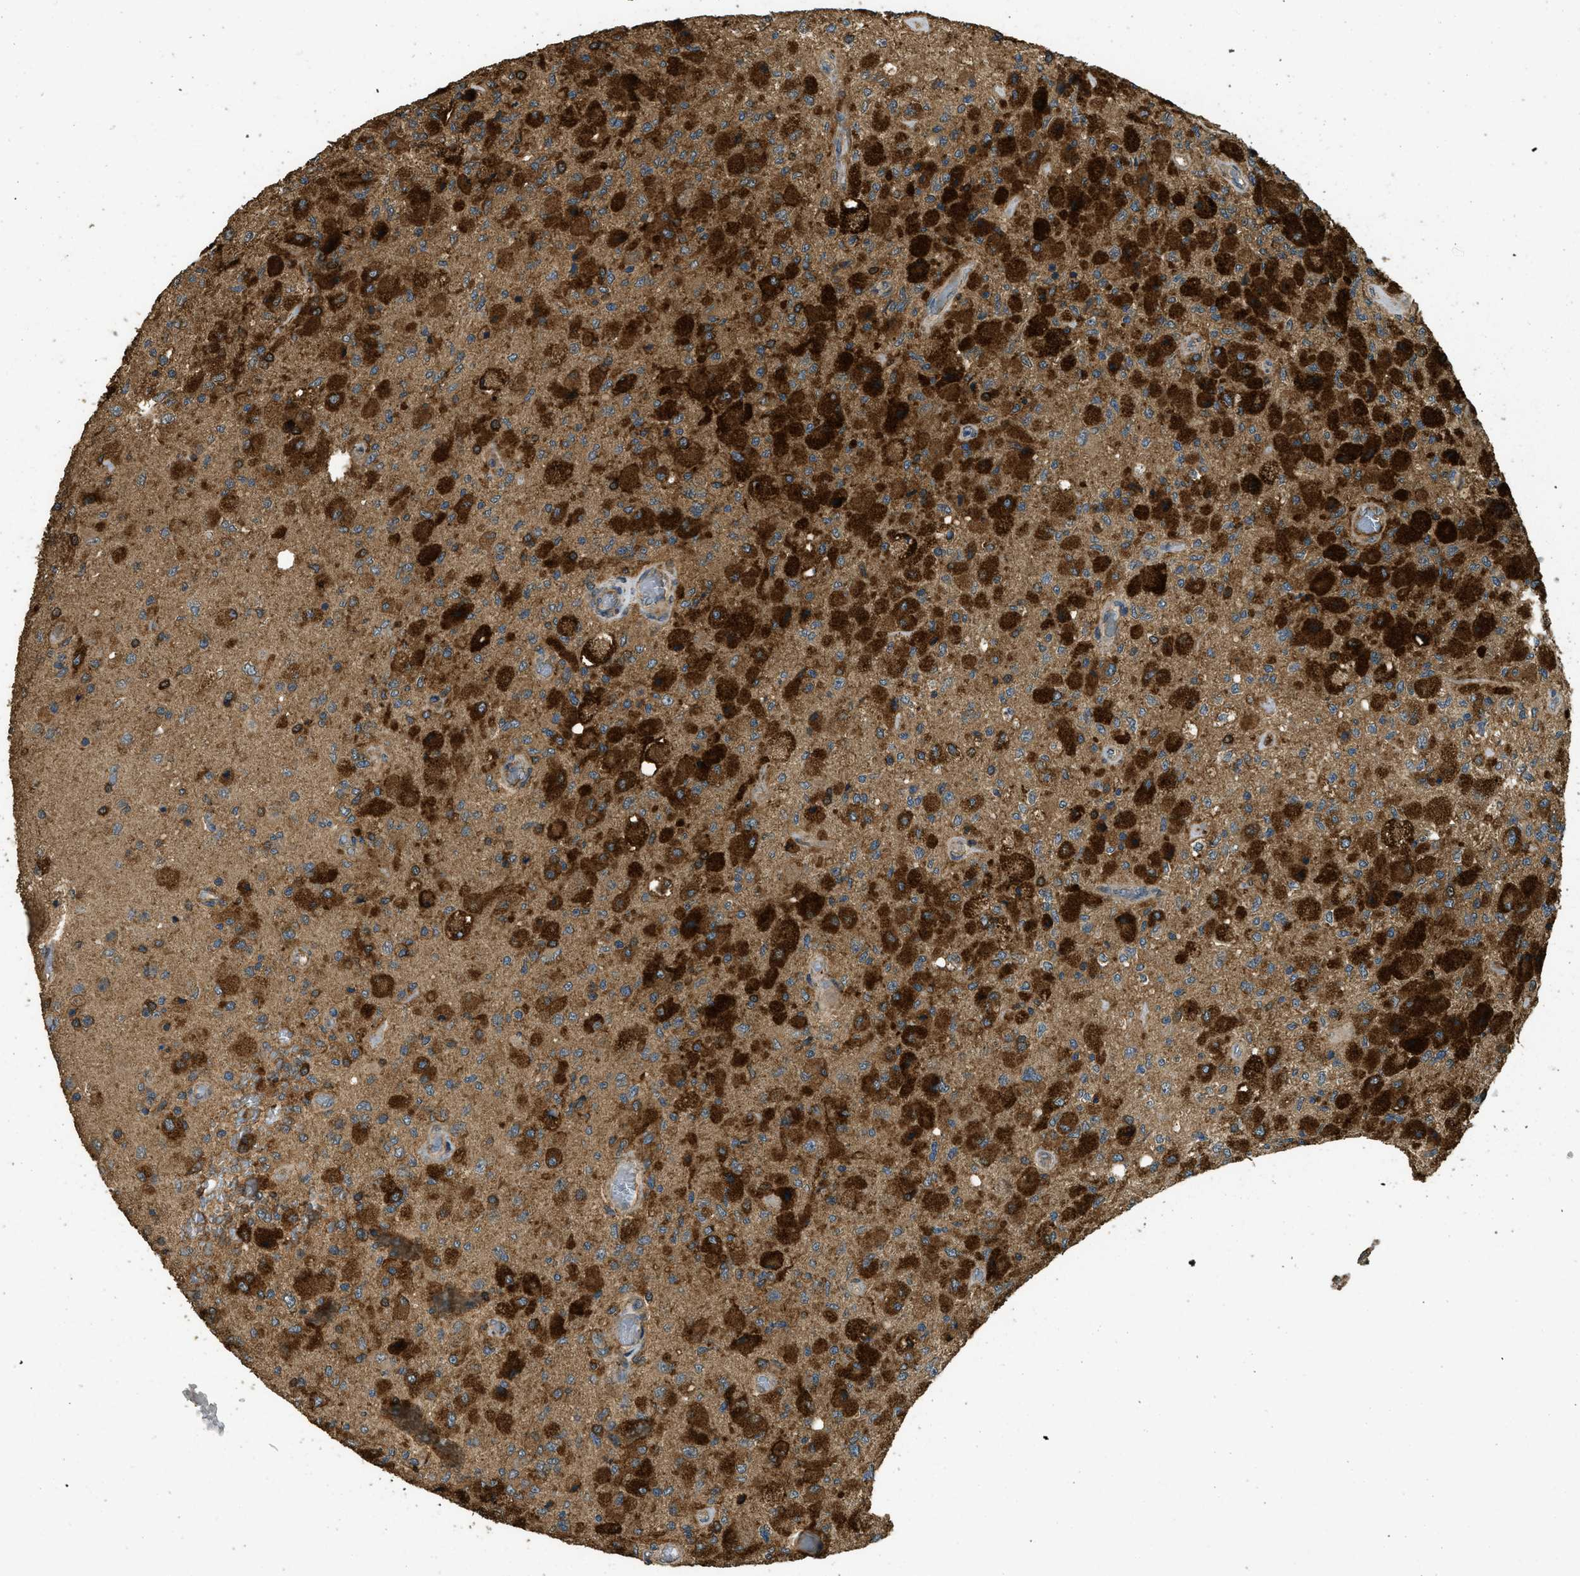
{"staining": {"intensity": "strong", "quantity": ">75%", "location": "cytoplasmic/membranous"}, "tissue": "glioma", "cell_type": "Tumor cells", "image_type": "cancer", "snomed": [{"axis": "morphology", "description": "Normal tissue, NOS"}, {"axis": "morphology", "description": "Glioma, malignant, High grade"}, {"axis": "topography", "description": "Cerebral cortex"}], "caption": "There is high levels of strong cytoplasmic/membranous positivity in tumor cells of malignant glioma (high-grade), as demonstrated by immunohistochemical staining (brown color).", "gene": "CD276", "patient": {"sex": "male", "age": 77}}